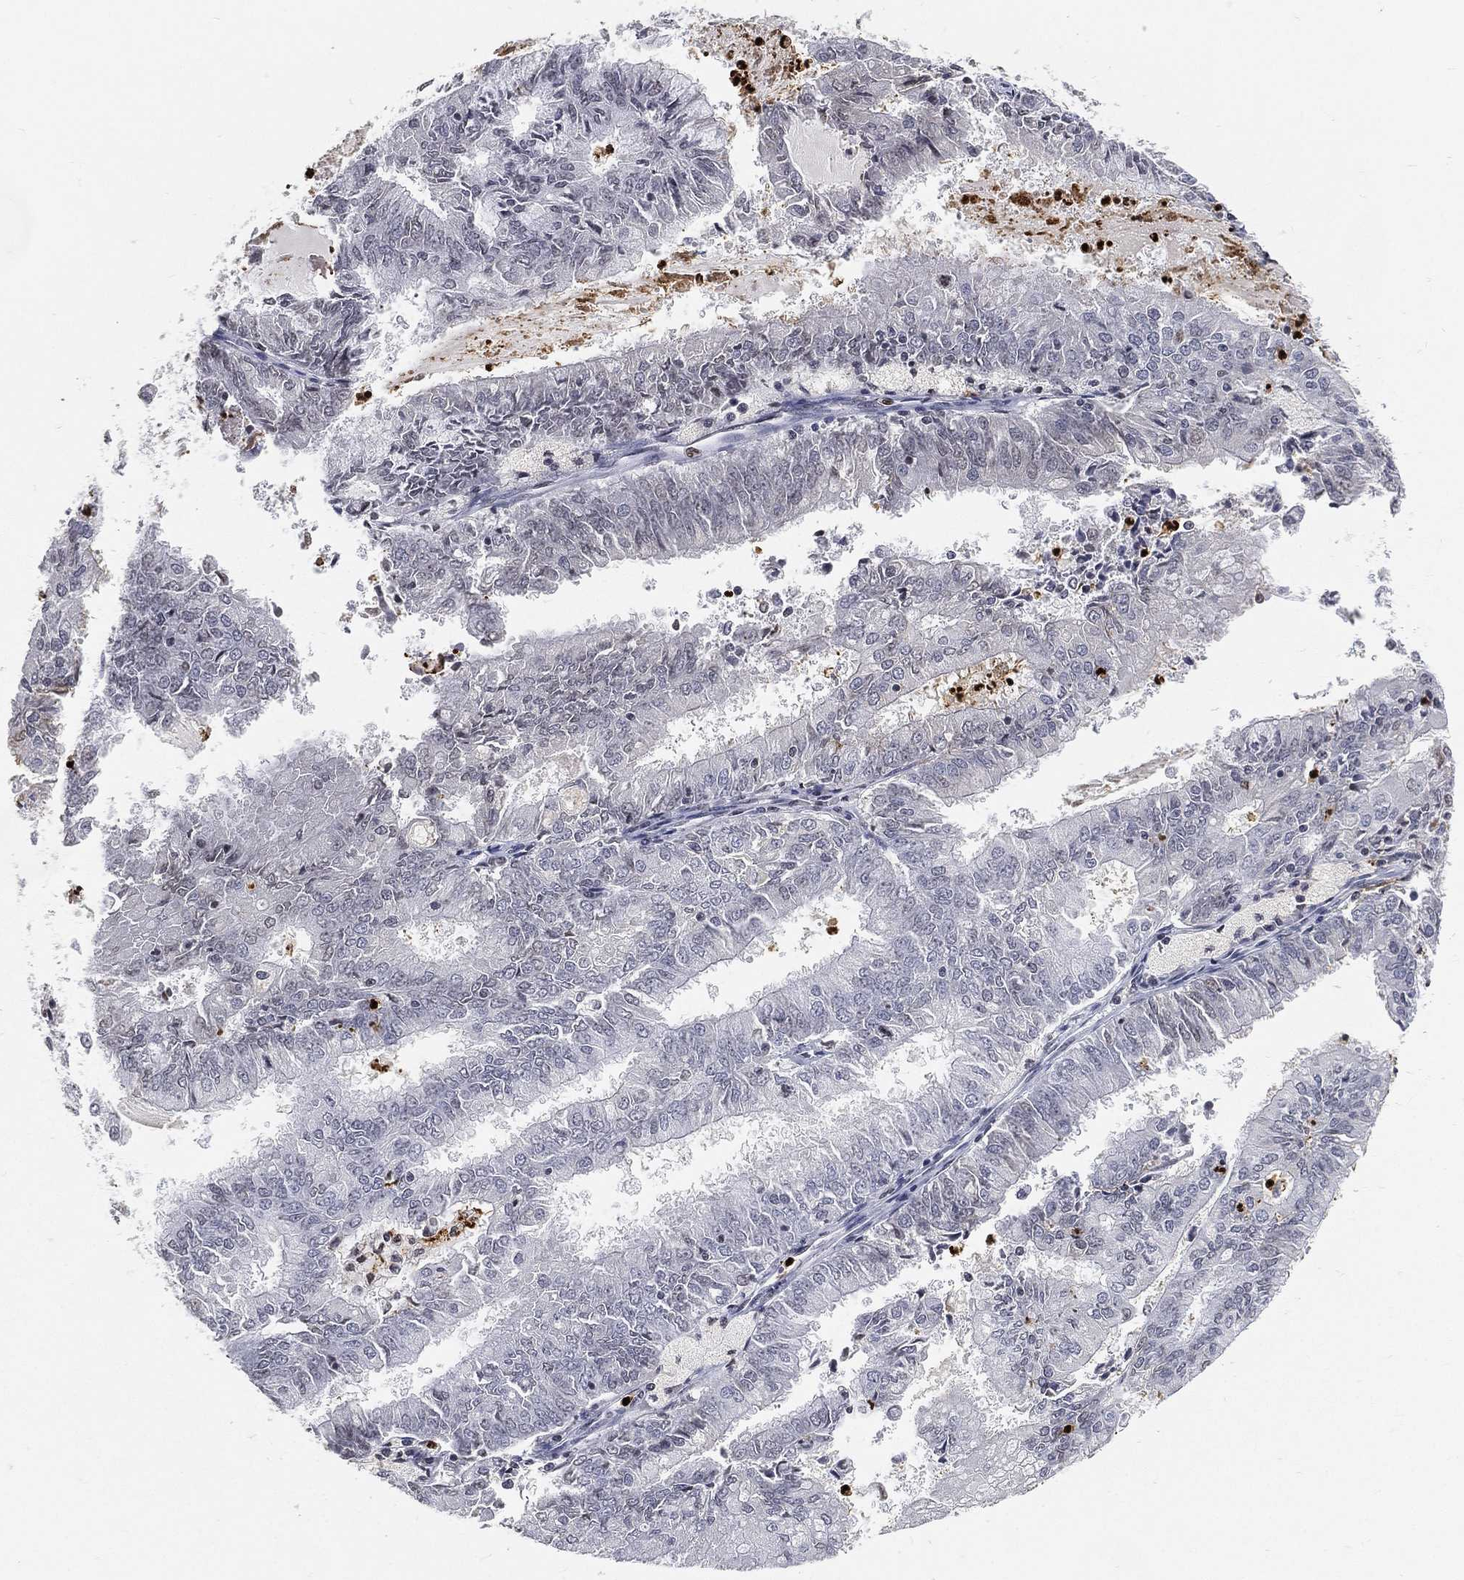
{"staining": {"intensity": "negative", "quantity": "none", "location": "none"}, "tissue": "endometrial cancer", "cell_type": "Tumor cells", "image_type": "cancer", "snomed": [{"axis": "morphology", "description": "Adenocarcinoma, NOS"}, {"axis": "topography", "description": "Endometrium"}], "caption": "High magnification brightfield microscopy of adenocarcinoma (endometrial) stained with DAB (3,3'-diaminobenzidine) (brown) and counterstained with hematoxylin (blue): tumor cells show no significant expression.", "gene": "ARG1", "patient": {"sex": "female", "age": 57}}